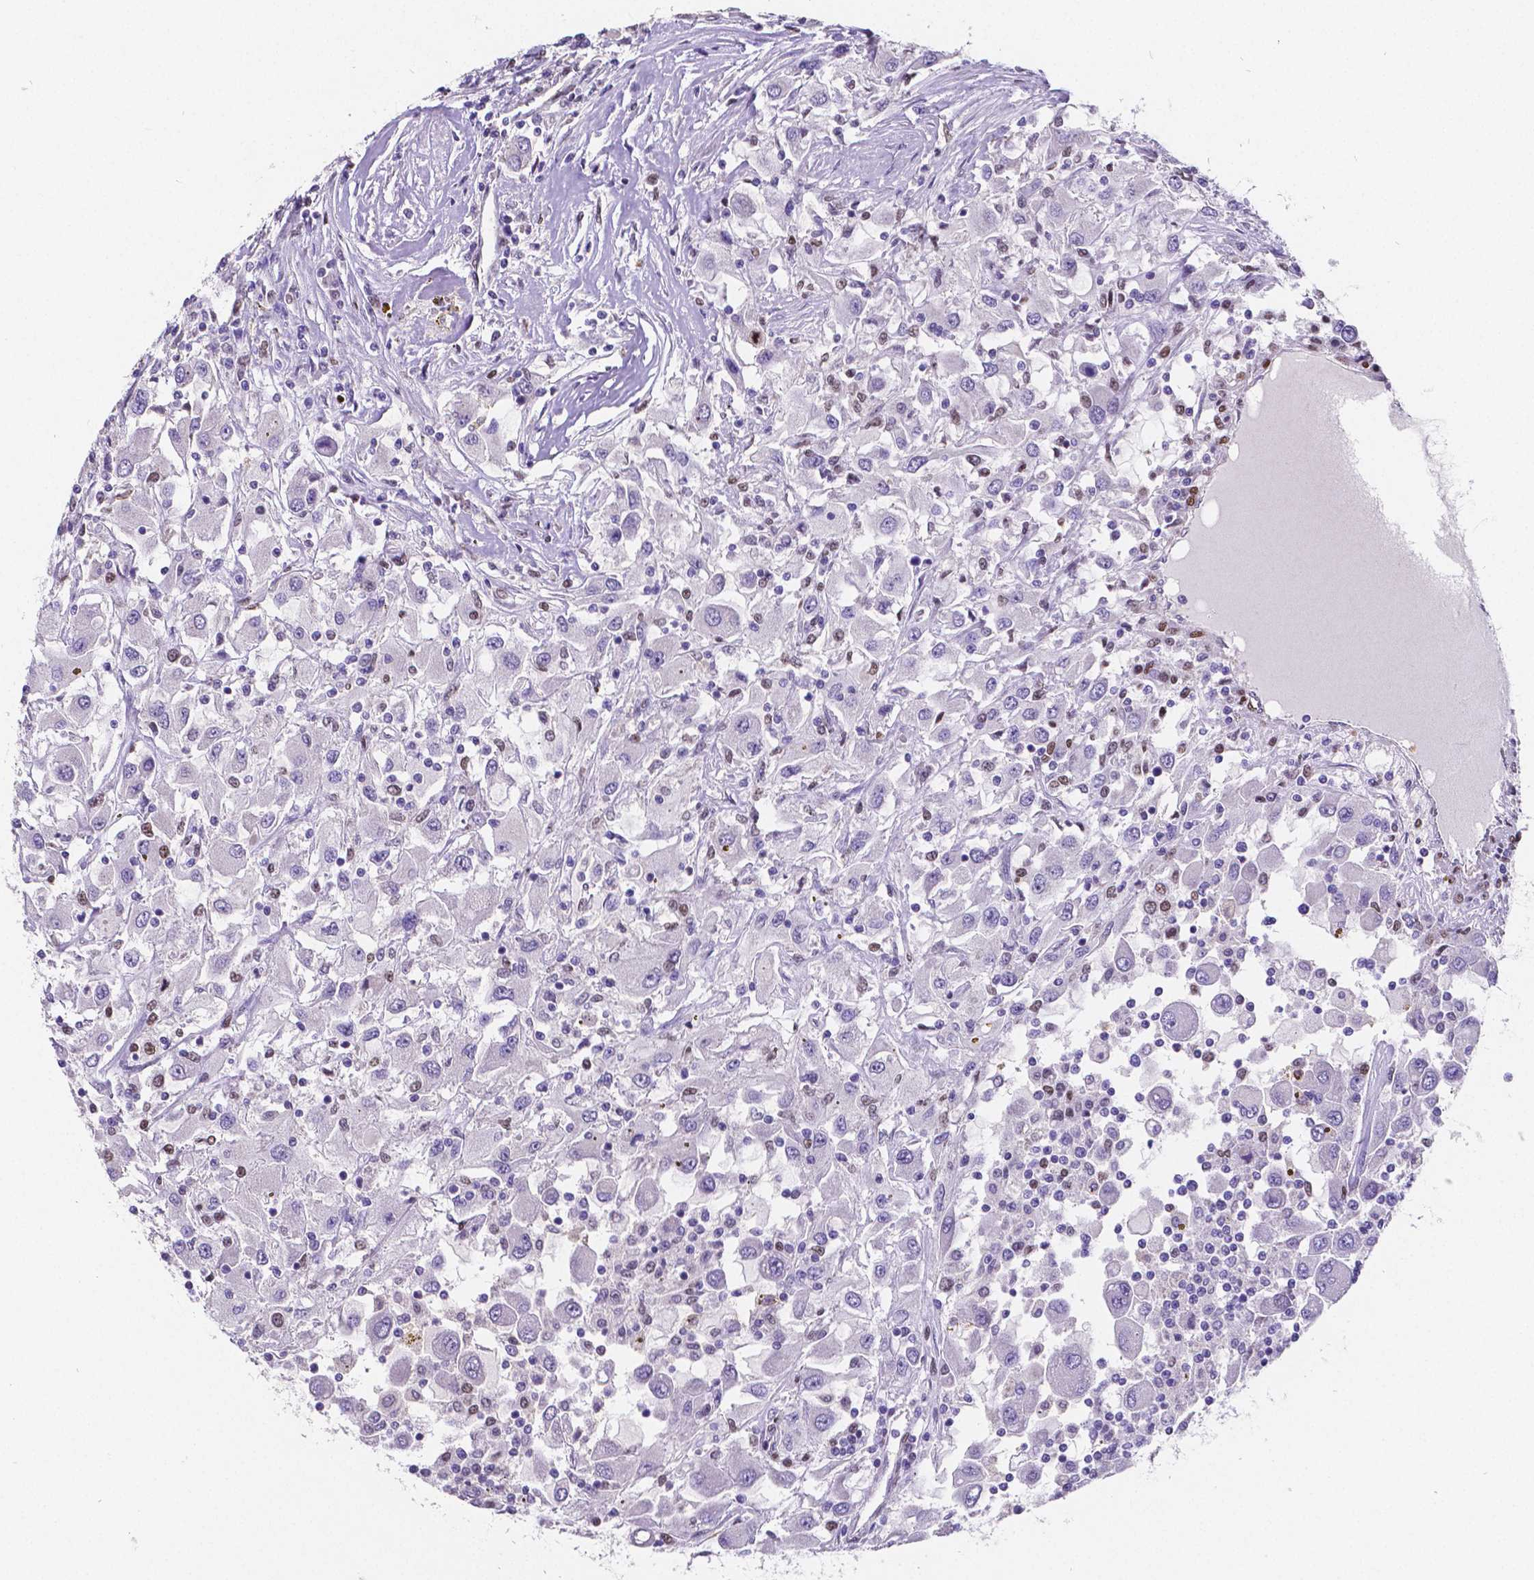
{"staining": {"intensity": "negative", "quantity": "none", "location": "none"}, "tissue": "renal cancer", "cell_type": "Tumor cells", "image_type": "cancer", "snomed": [{"axis": "morphology", "description": "Adenocarcinoma, NOS"}, {"axis": "topography", "description": "Kidney"}], "caption": "Immunohistochemical staining of human renal cancer shows no significant expression in tumor cells. Nuclei are stained in blue.", "gene": "MEF2C", "patient": {"sex": "female", "age": 67}}